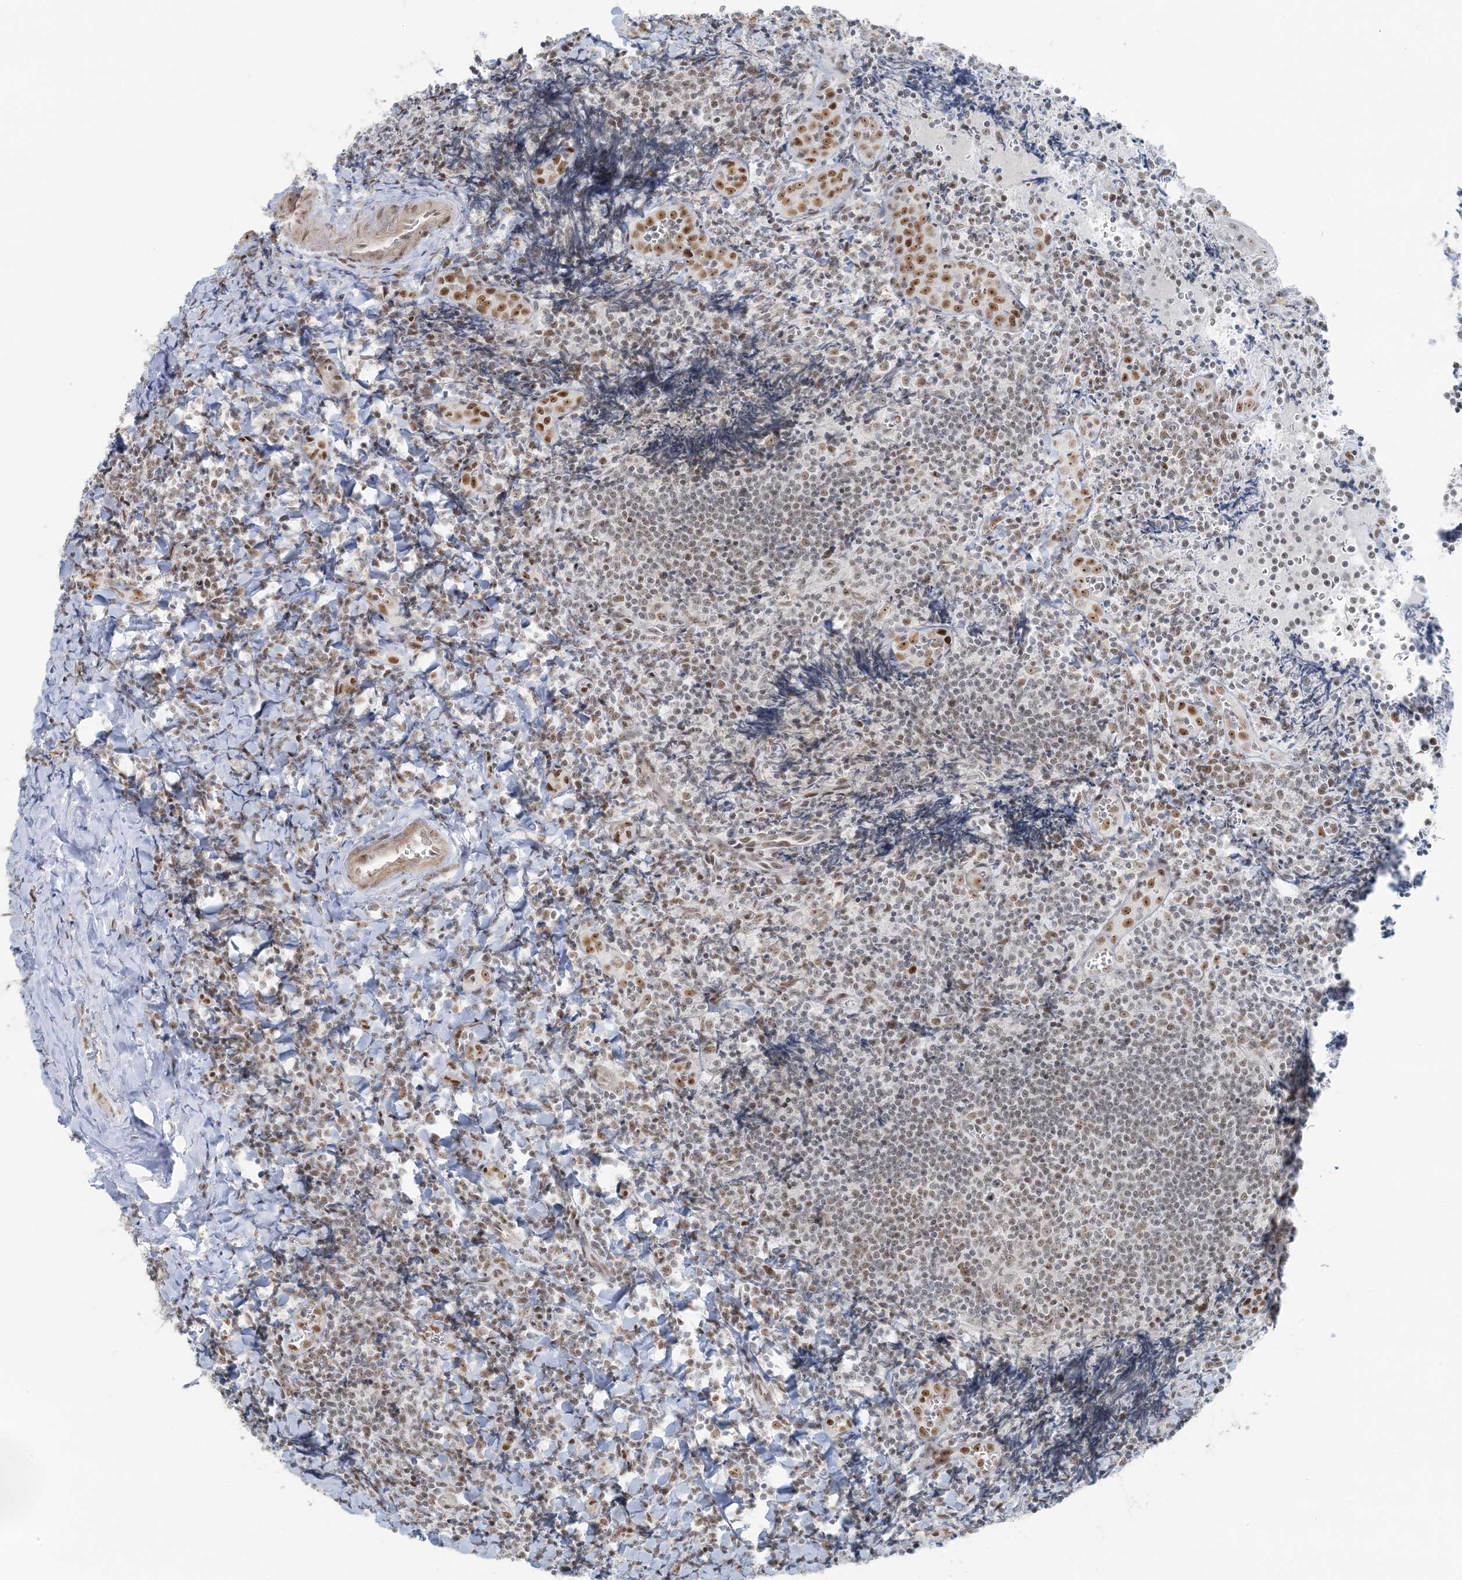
{"staining": {"intensity": "negative", "quantity": "none", "location": "none"}, "tissue": "tonsil", "cell_type": "Germinal center cells", "image_type": "normal", "snomed": [{"axis": "morphology", "description": "Normal tissue, NOS"}, {"axis": "topography", "description": "Tonsil"}], "caption": "Immunohistochemistry image of normal tonsil stained for a protein (brown), which shows no expression in germinal center cells.", "gene": "ZNF787", "patient": {"sex": "male", "age": 27}}